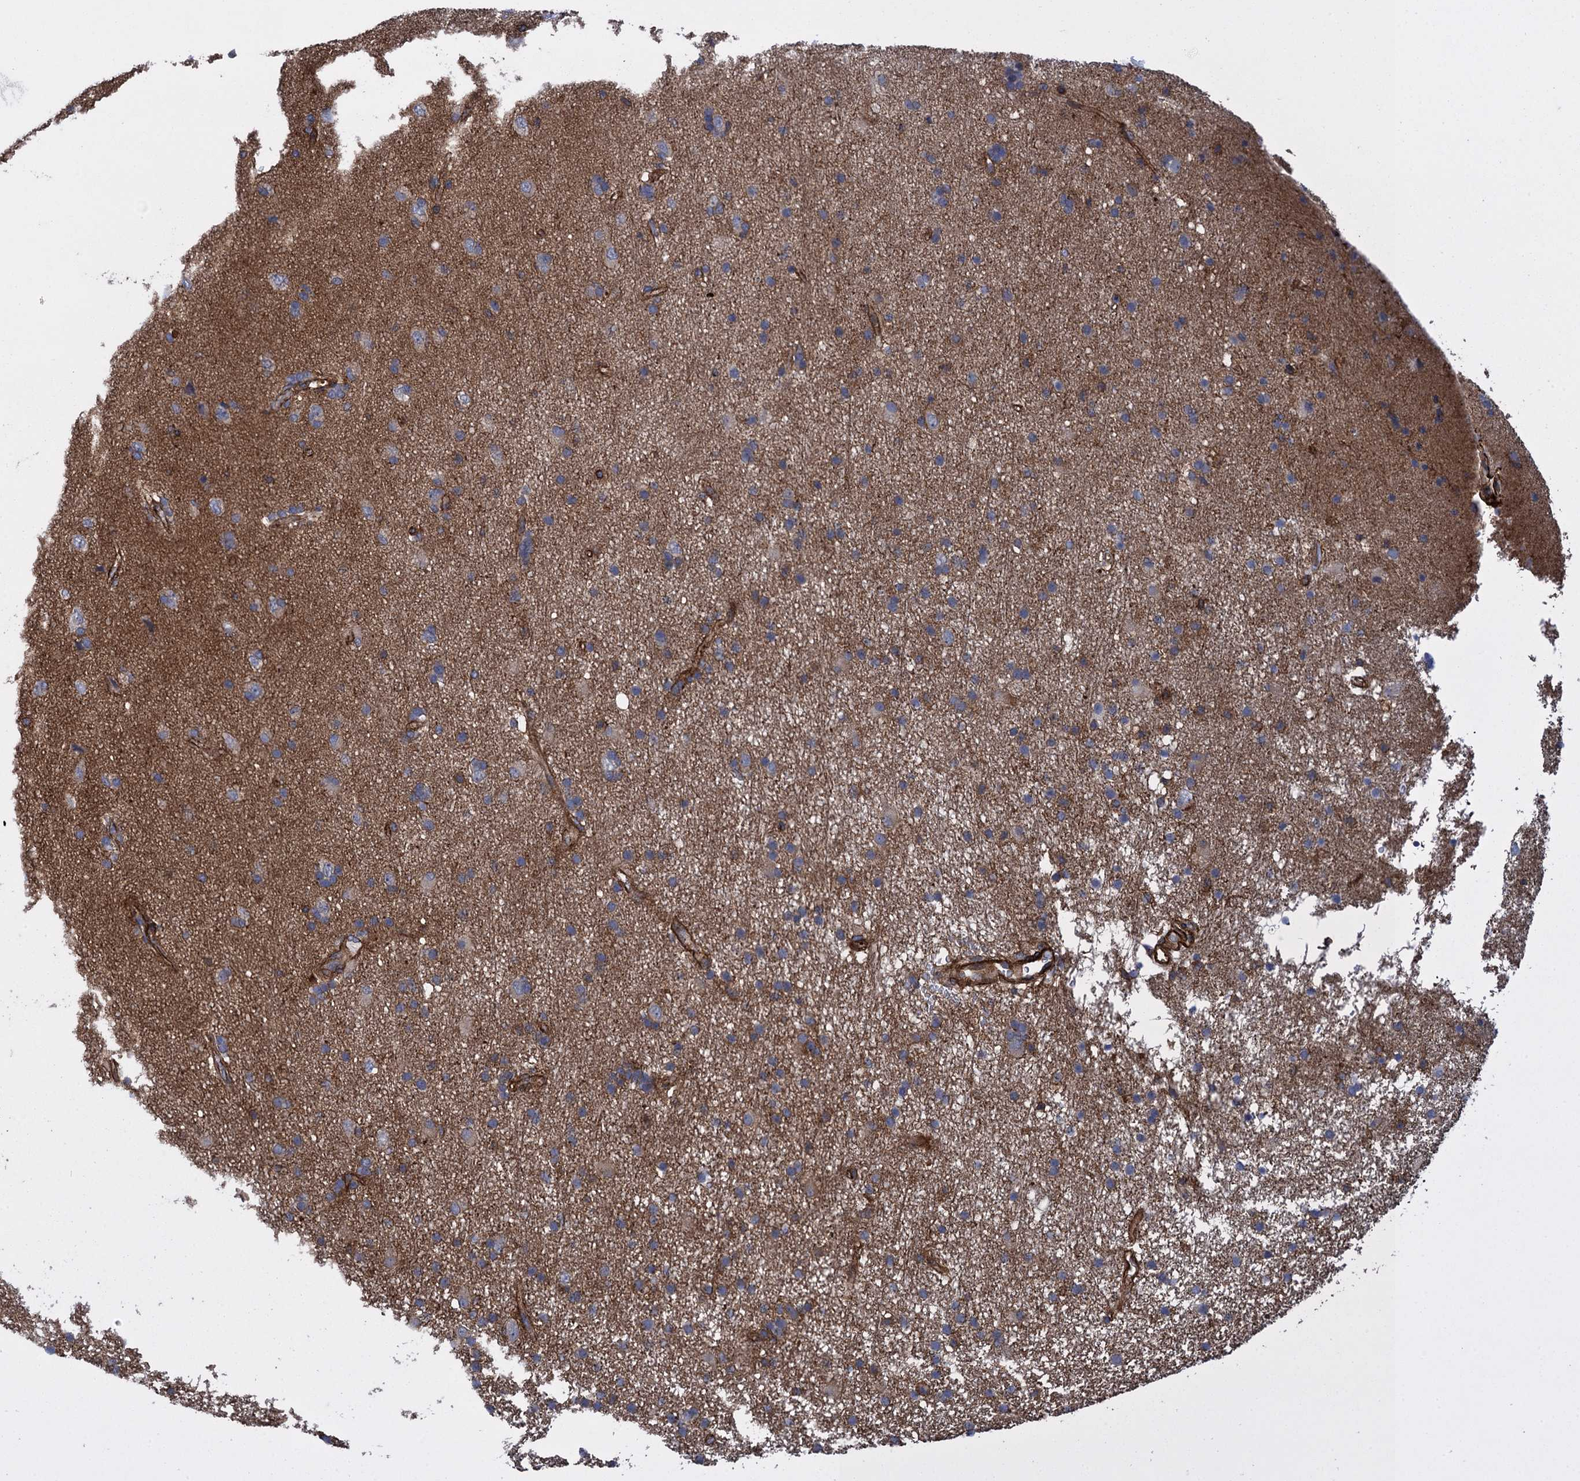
{"staining": {"intensity": "weak", "quantity": "25%-75%", "location": "cytoplasmic/membranous"}, "tissue": "glioma", "cell_type": "Tumor cells", "image_type": "cancer", "snomed": [{"axis": "morphology", "description": "Glioma, malignant, High grade"}, {"axis": "topography", "description": "Brain"}], "caption": "Protein expression analysis of malignant high-grade glioma exhibits weak cytoplasmic/membranous expression in about 25%-75% of tumor cells. (DAB (3,3'-diaminobenzidine) = brown stain, brightfield microscopy at high magnification).", "gene": "PROSER2", "patient": {"sex": "male", "age": 77}}